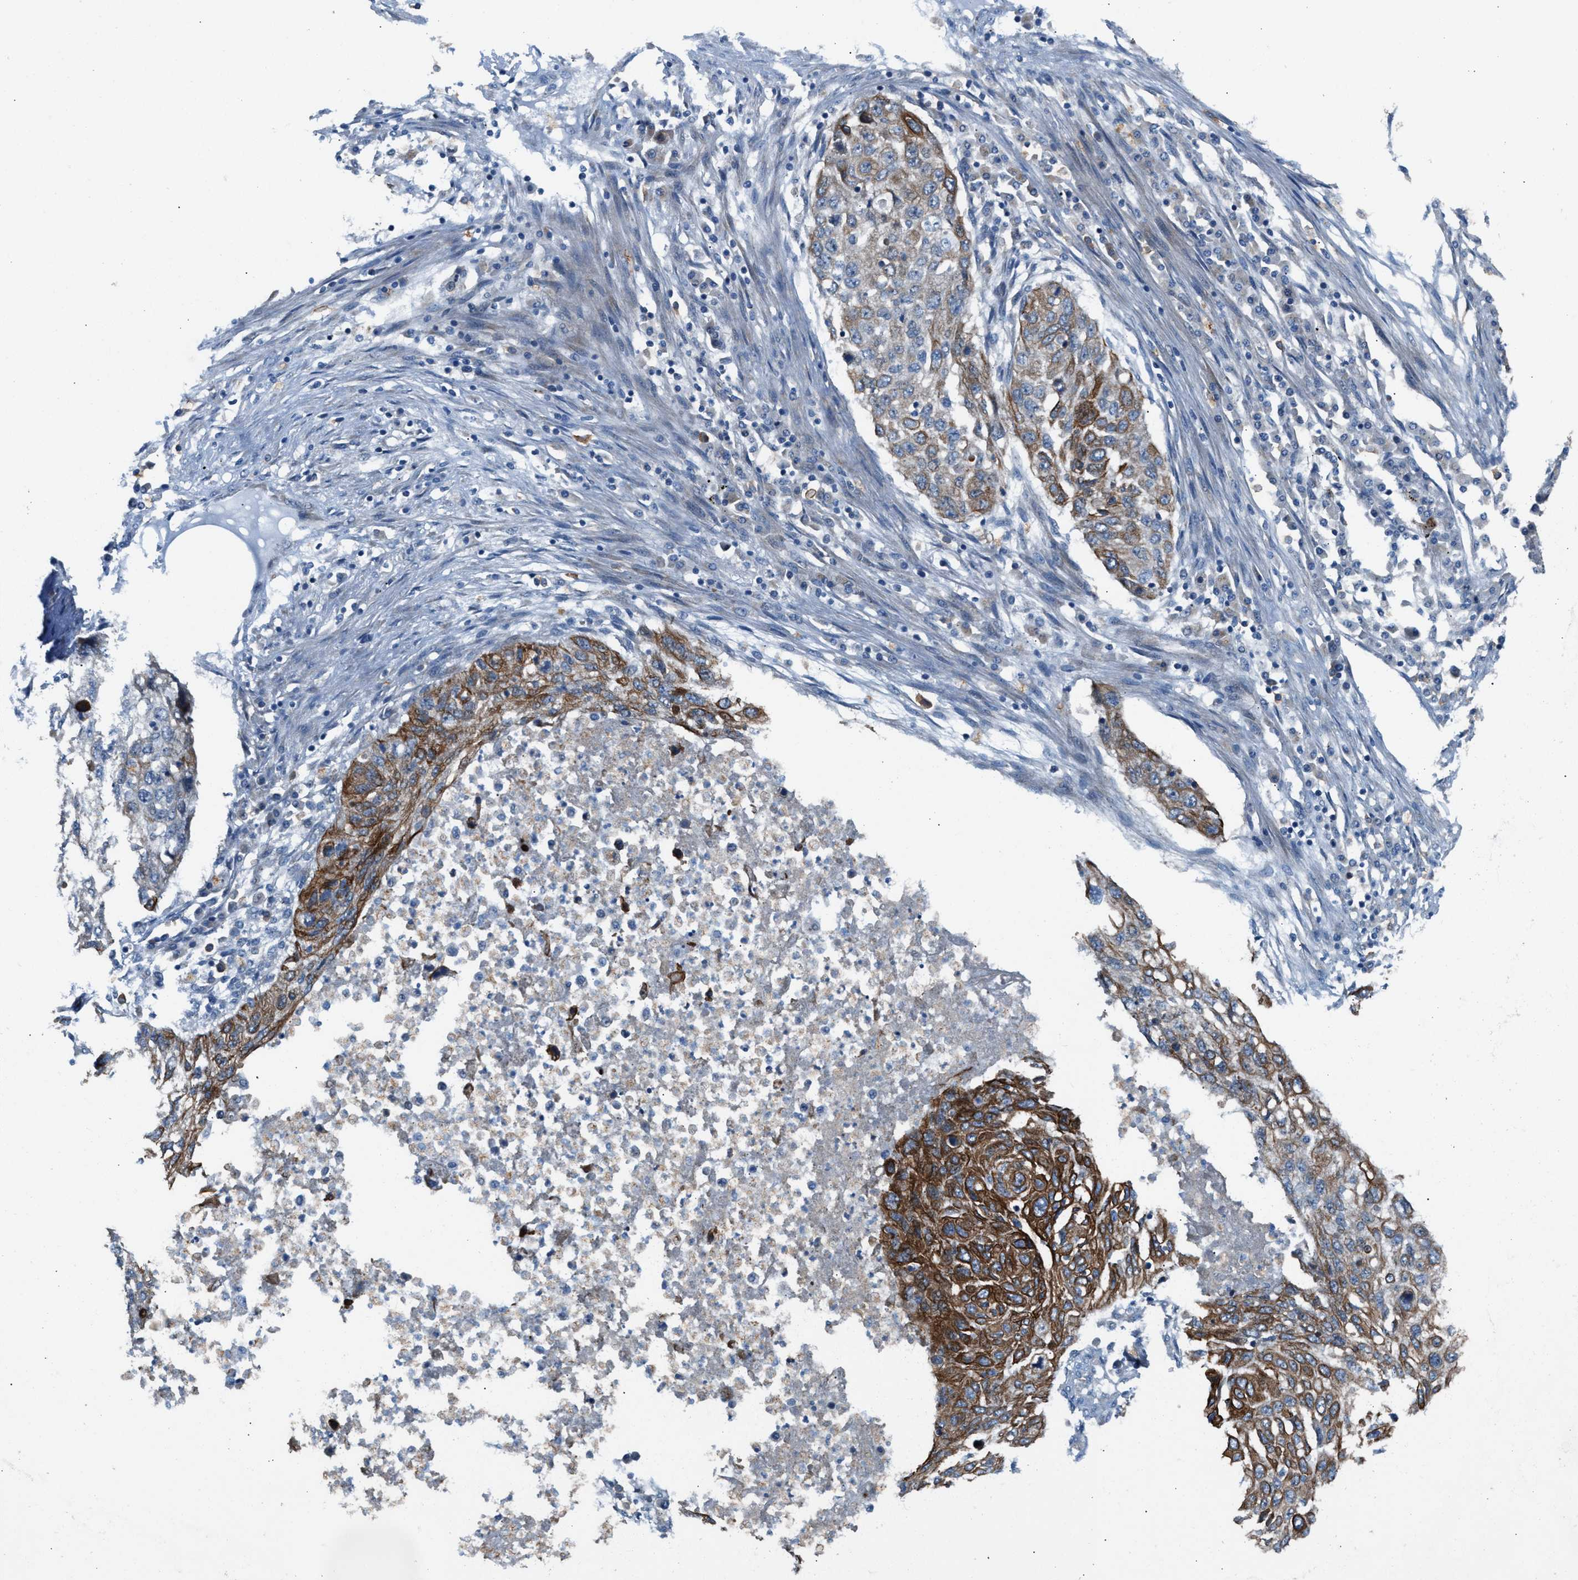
{"staining": {"intensity": "strong", "quantity": "25%-75%", "location": "cytoplasmic/membranous"}, "tissue": "lung cancer", "cell_type": "Tumor cells", "image_type": "cancer", "snomed": [{"axis": "morphology", "description": "Squamous cell carcinoma, NOS"}, {"axis": "topography", "description": "Lung"}], "caption": "Strong cytoplasmic/membranous positivity for a protein is present in about 25%-75% of tumor cells of lung squamous cell carcinoma using IHC.", "gene": "PDCL", "patient": {"sex": "female", "age": 63}}